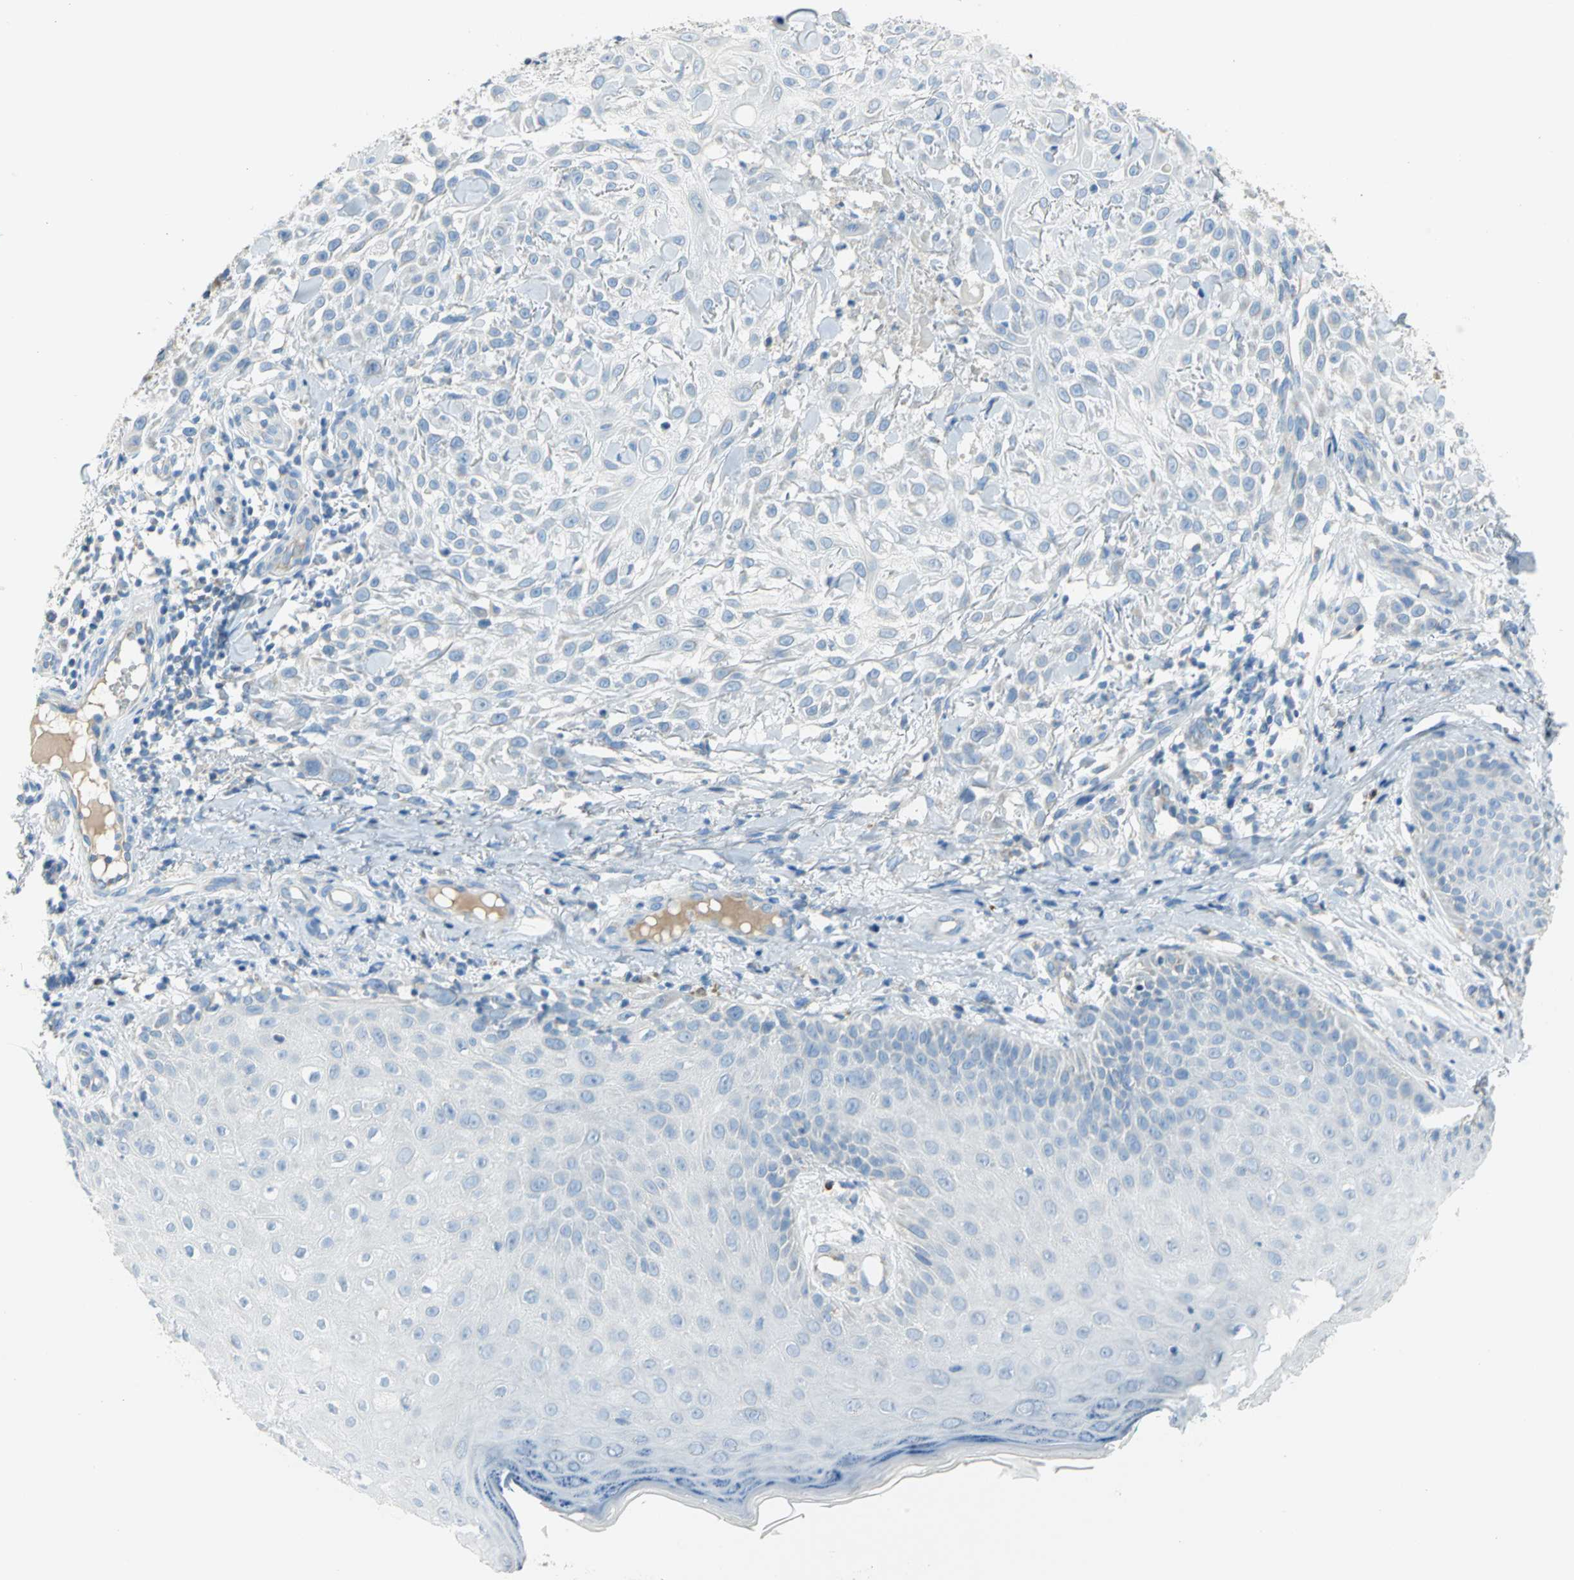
{"staining": {"intensity": "negative", "quantity": "none", "location": "none"}, "tissue": "skin cancer", "cell_type": "Tumor cells", "image_type": "cancer", "snomed": [{"axis": "morphology", "description": "Squamous cell carcinoma, NOS"}, {"axis": "topography", "description": "Skin"}], "caption": "An image of human skin squamous cell carcinoma is negative for staining in tumor cells.", "gene": "ALOX15", "patient": {"sex": "female", "age": 42}}